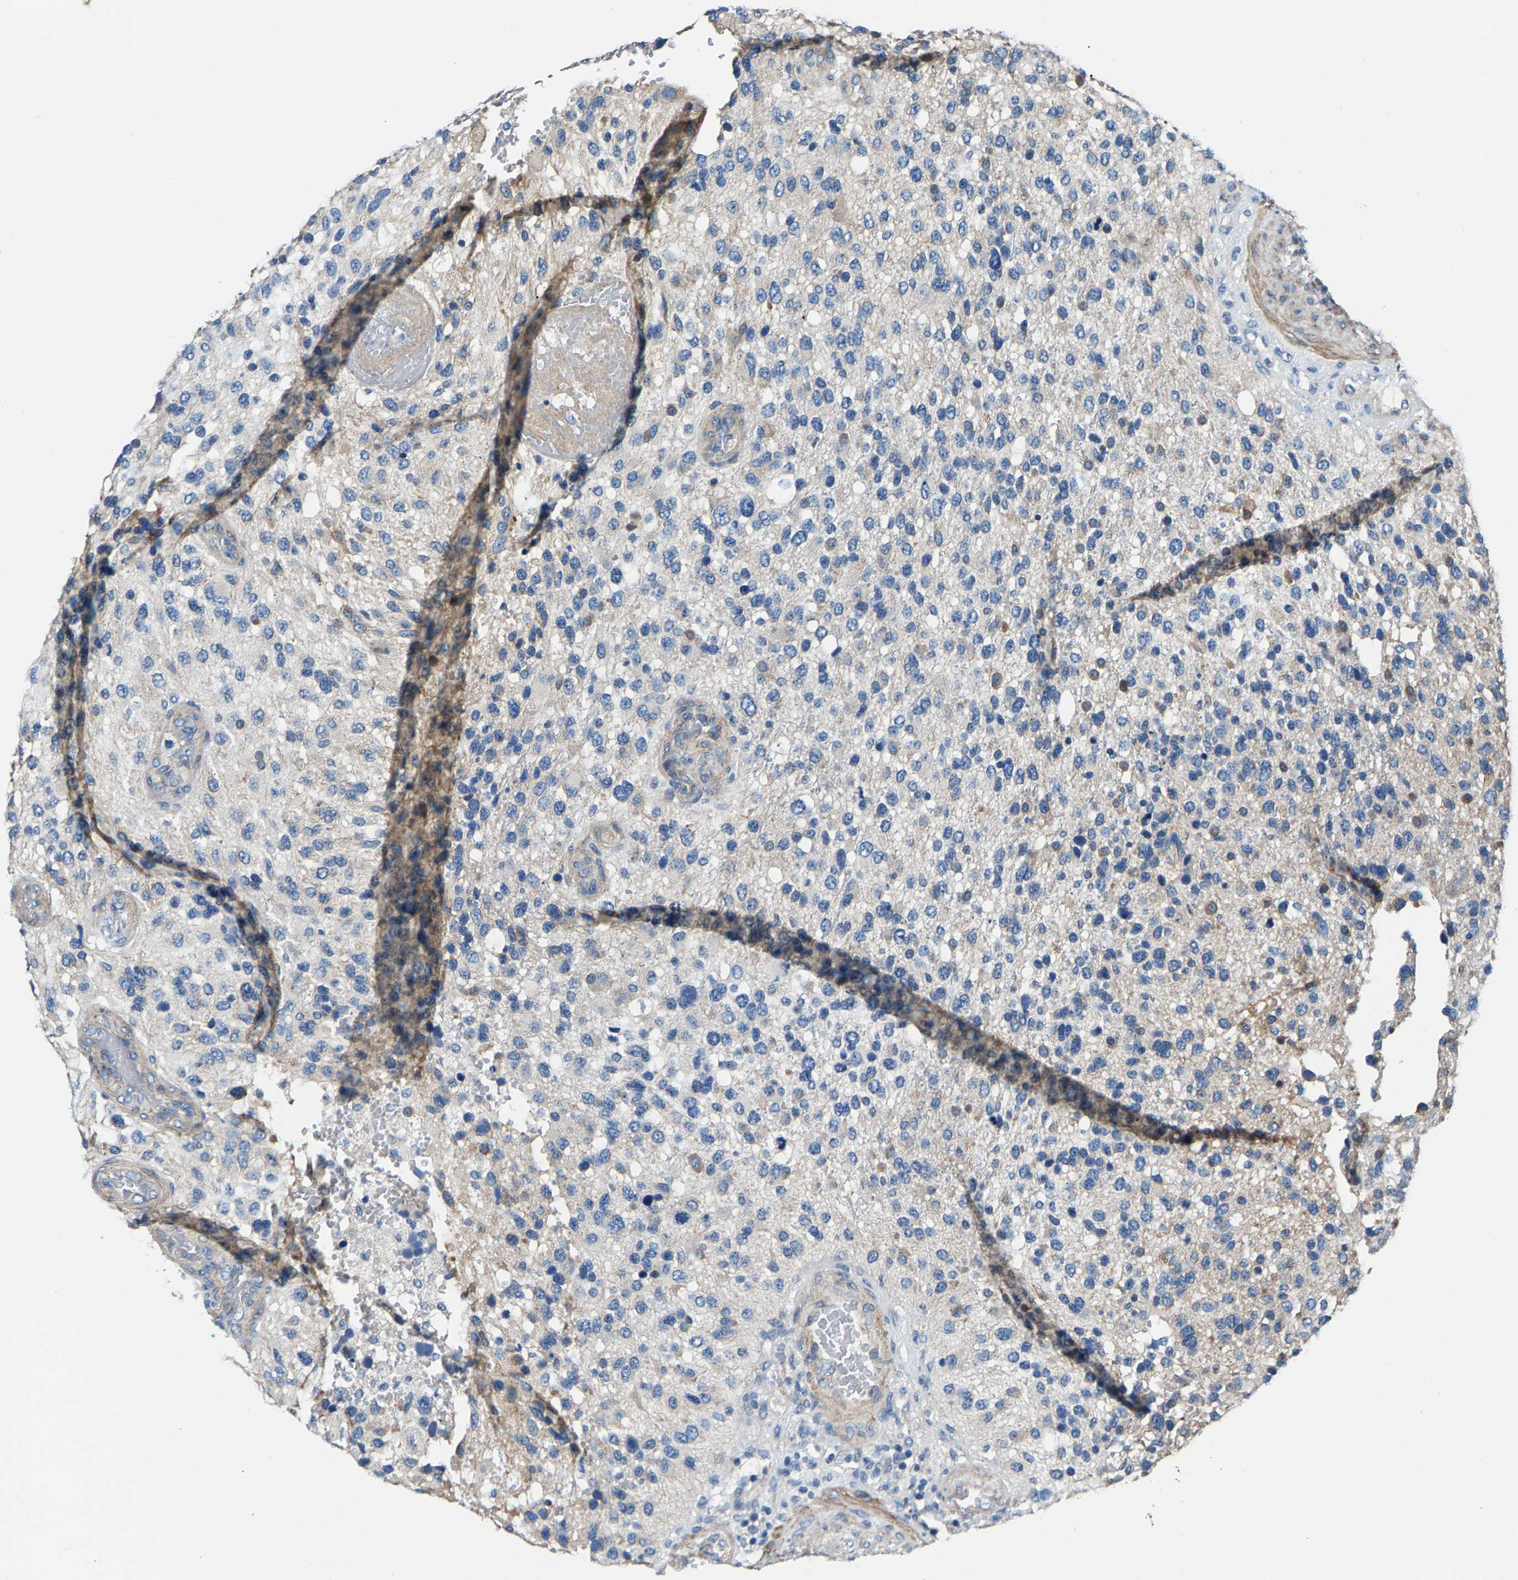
{"staining": {"intensity": "negative", "quantity": "none", "location": "none"}, "tissue": "glioma", "cell_type": "Tumor cells", "image_type": "cancer", "snomed": [{"axis": "morphology", "description": "Glioma, malignant, High grade"}, {"axis": "topography", "description": "Brain"}], "caption": "IHC micrograph of neoplastic tissue: human malignant glioma (high-grade) stained with DAB (3,3'-diaminobenzidine) exhibits no significant protein expression in tumor cells. (Brightfield microscopy of DAB immunohistochemistry at high magnification).", "gene": "CDRT4", "patient": {"sex": "female", "age": 58}}